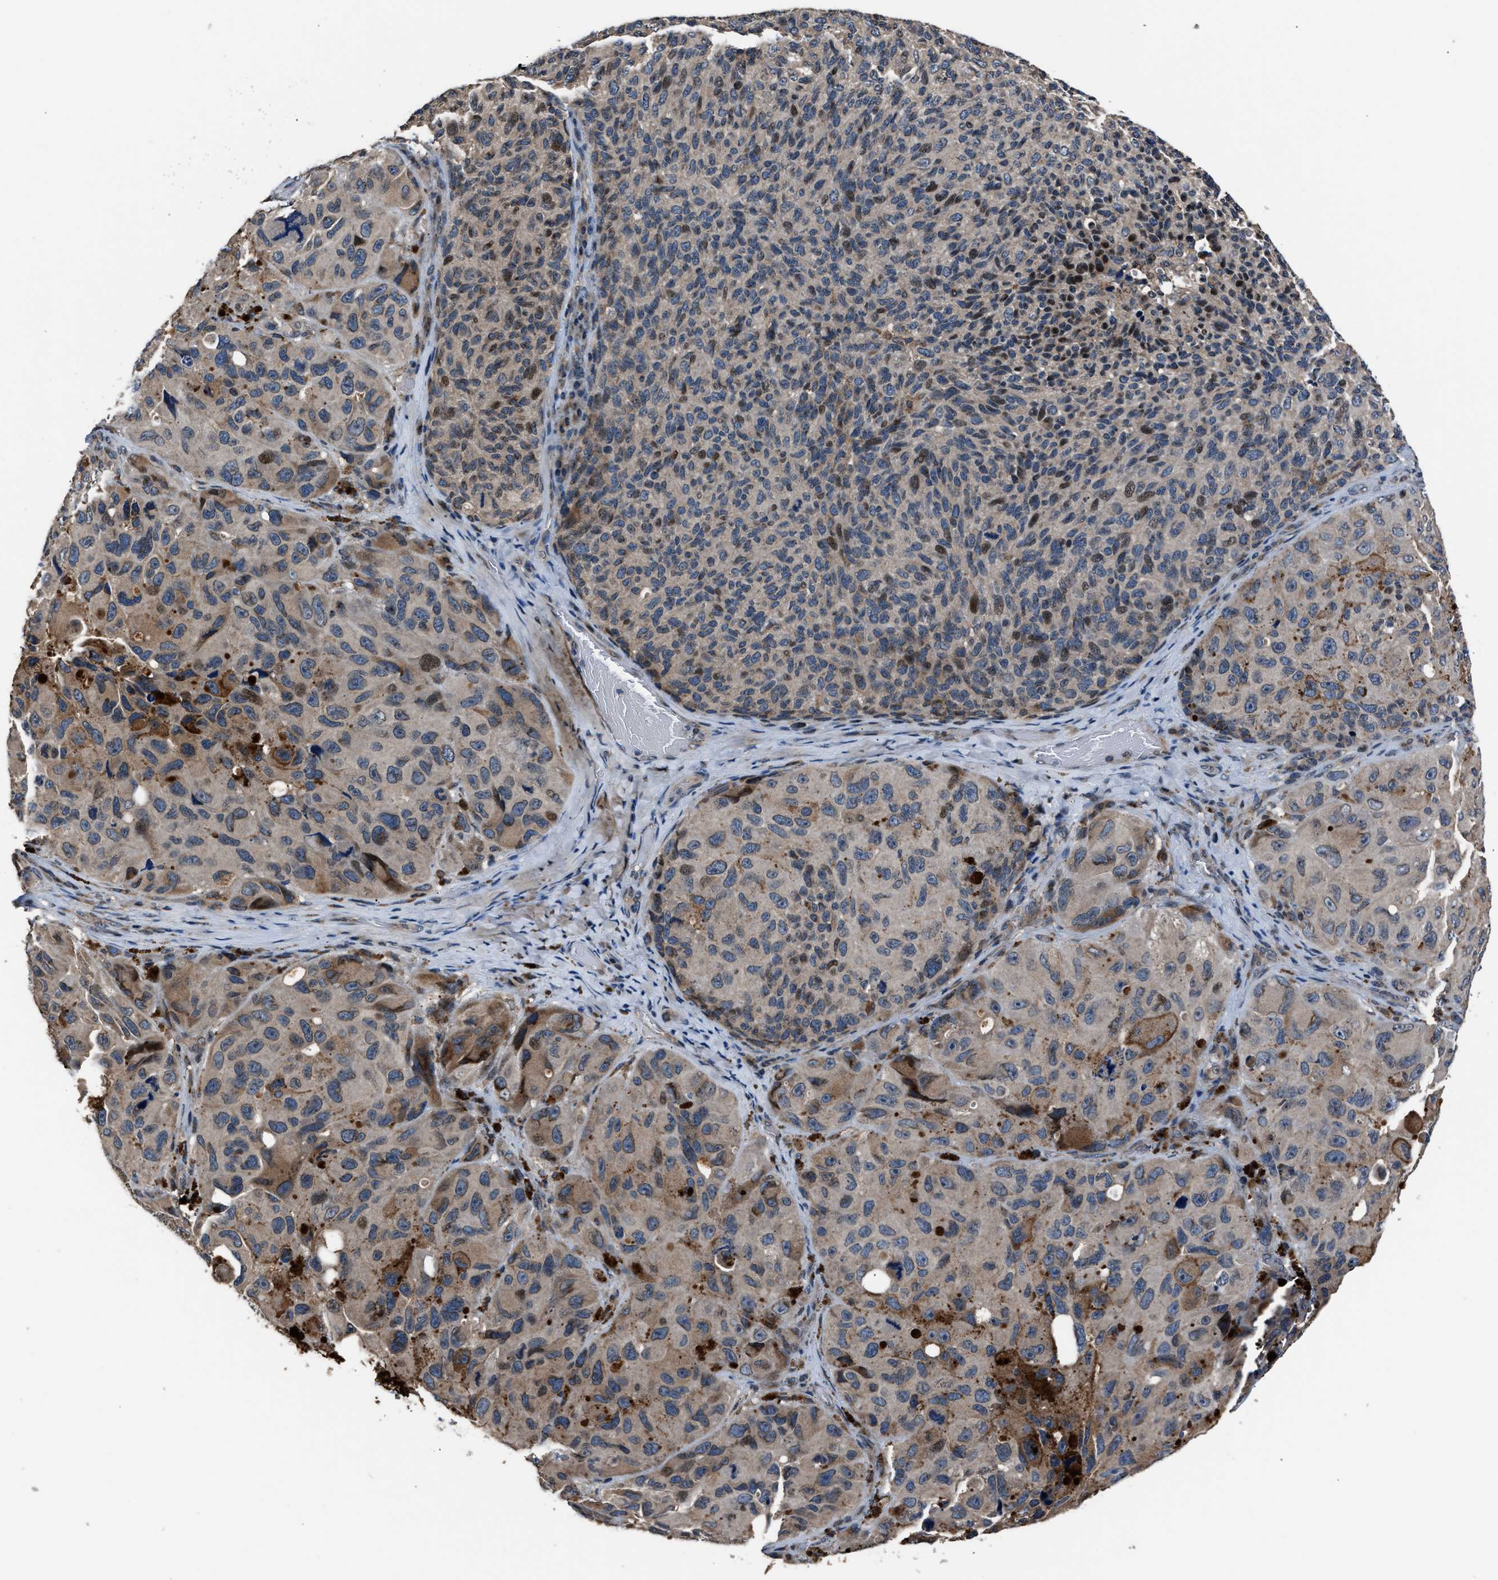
{"staining": {"intensity": "weak", "quantity": "25%-75%", "location": "cytoplasmic/membranous"}, "tissue": "melanoma", "cell_type": "Tumor cells", "image_type": "cancer", "snomed": [{"axis": "morphology", "description": "Malignant melanoma, NOS"}, {"axis": "topography", "description": "Skin"}], "caption": "A high-resolution photomicrograph shows immunohistochemistry staining of melanoma, which displays weak cytoplasmic/membranous expression in about 25%-75% of tumor cells.", "gene": "TNRC18", "patient": {"sex": "female", "age": 73}}